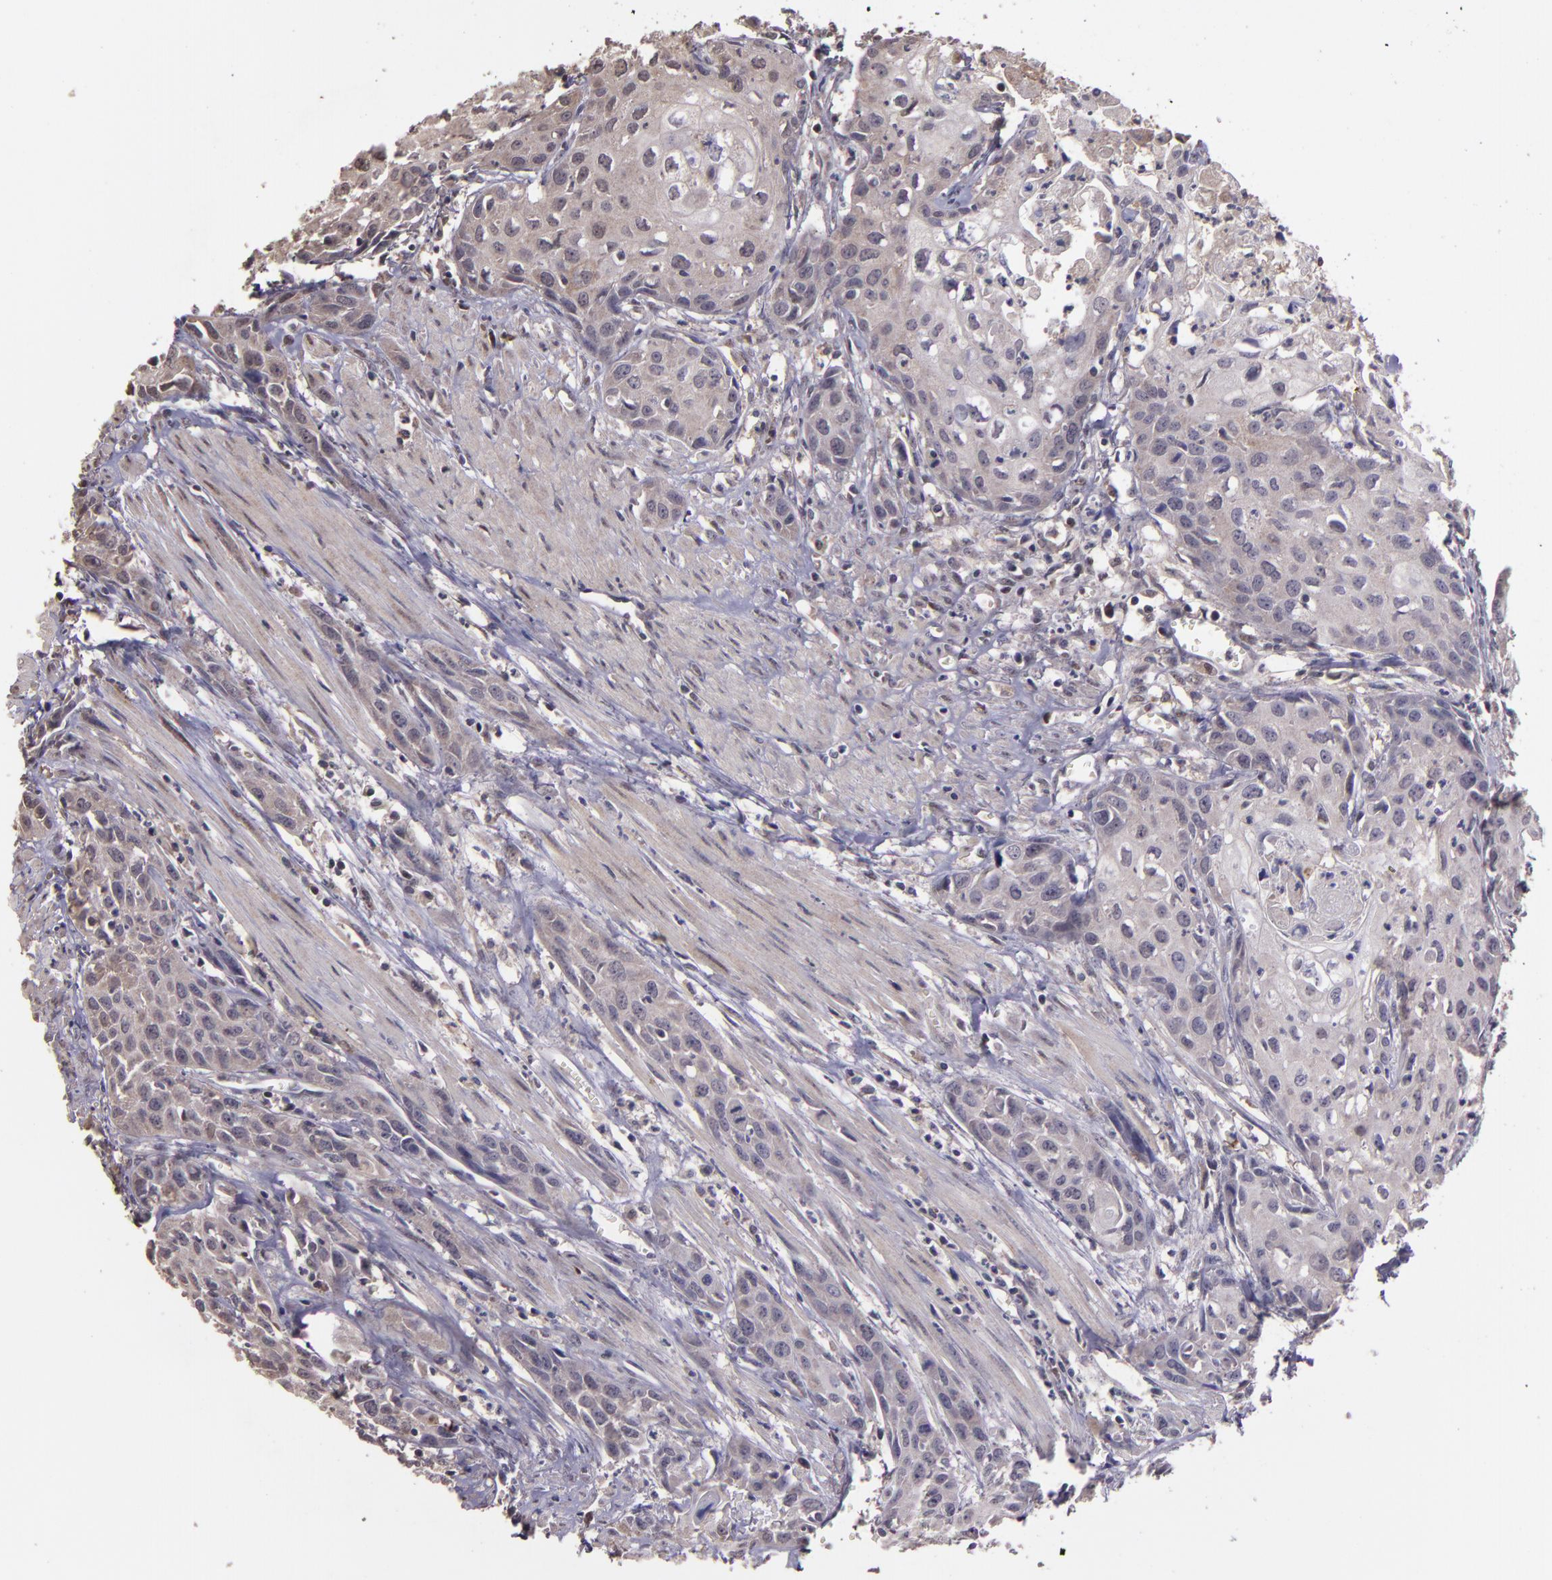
{"staining": {"intensity": "weak", "quantity": "<25%", "location": "cytoplasmic/membranous"}, "tissue": "urothelial cancer", "cell_type": "Tumor cells", "image_type": "cancer", "snomed": [{"axis": "morphology", "description": "Urothelial carcinoma, High grade"}, {"axis": "topography", "description": "Urinary bladder"}], "caption": "Micrograph shows no significant protein staining in tumor cells of urothelial carcinoma (high-grade).", "gene": "SERPINF2", "patient": {"sex": "male", "age": 54}}